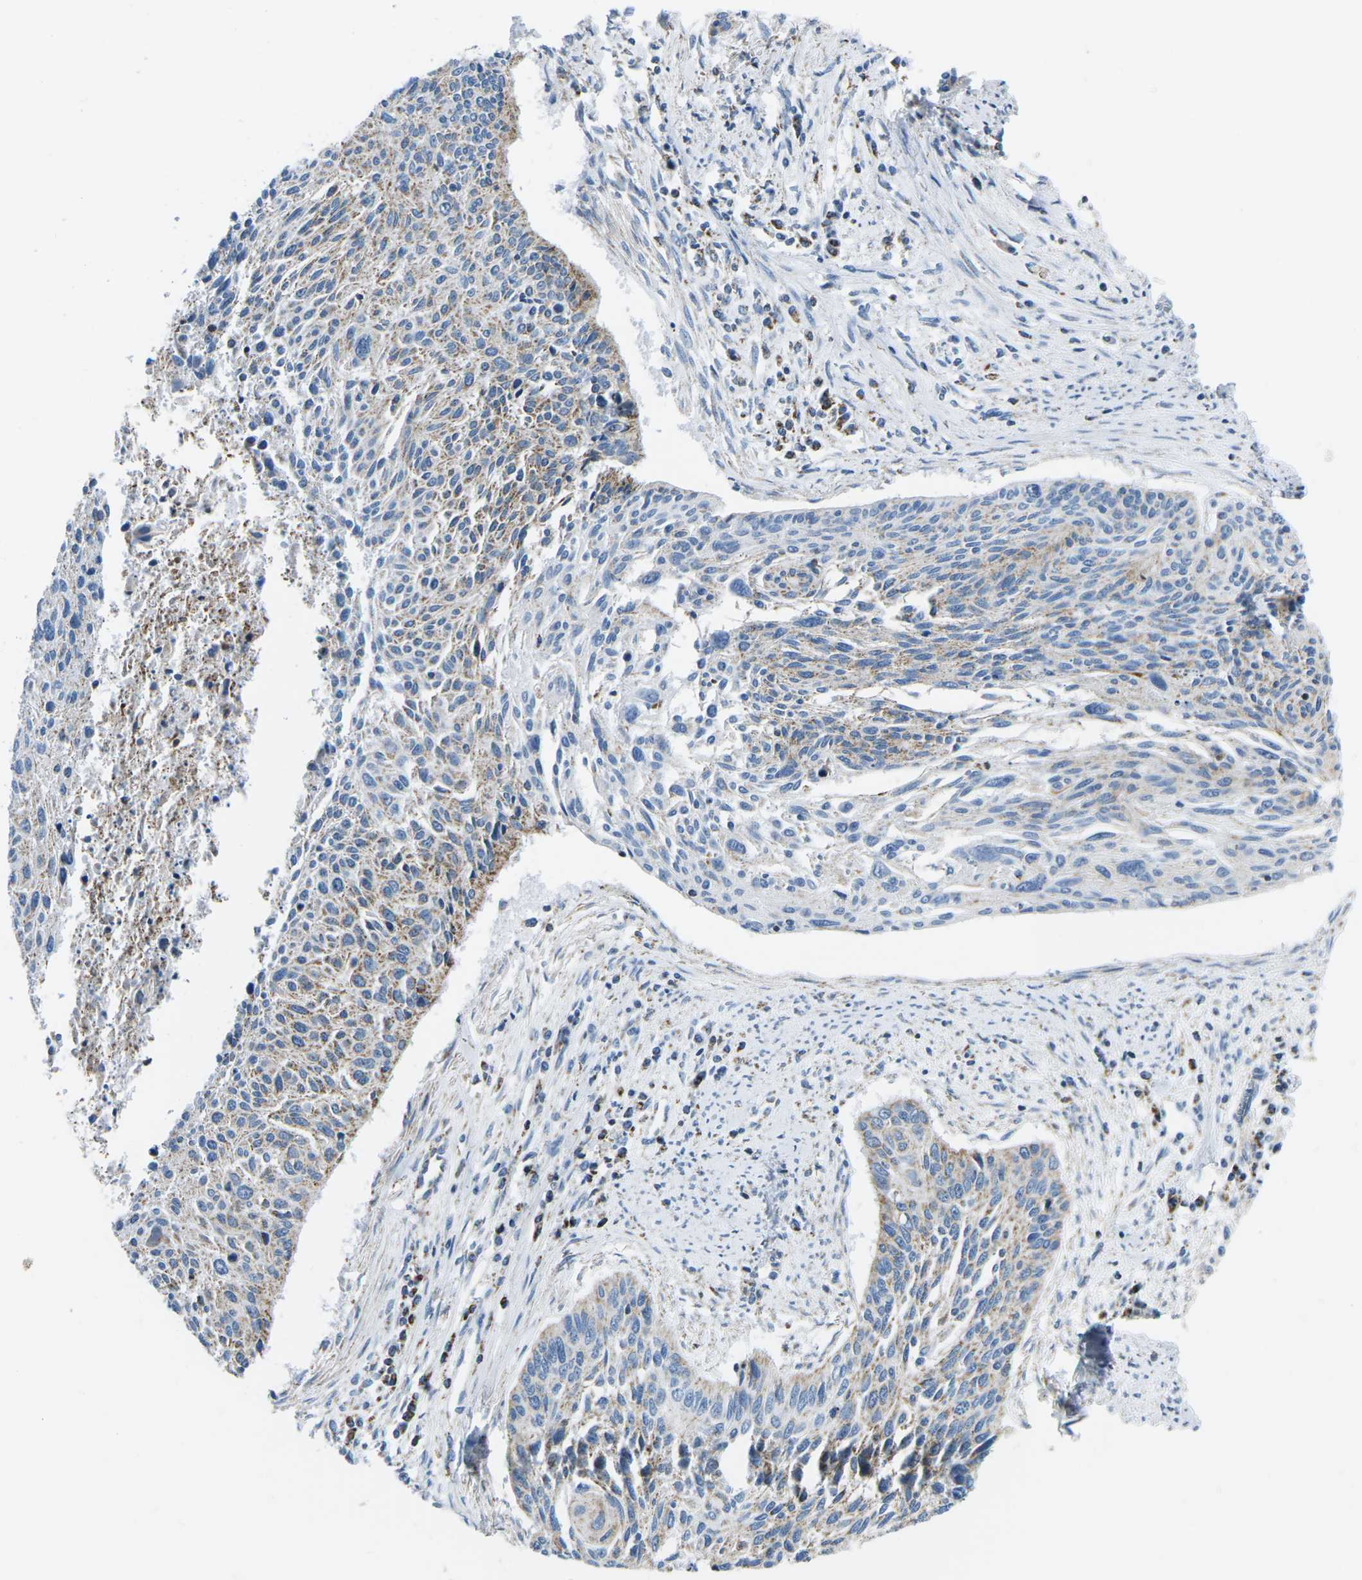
{"staining": {"intensity": "moderate", "quantity": "25%-75%", "location": "cytoplasmic/membranous"}, "tissue": "cervical cancer", "cell_type": "Tumor cells", "image_type": "cancer", "snomed": [{"axis": "morphology", "description": "Squamous cell carcinoma, NOS"}, {"axis": "topography", "description": "Cervix"}], "caption": "Immunohistochemical staining of cervical cancer demonstrates medium levels of moderate cytoplasmic/membranous protein positivity in approximately 25%-75% of tumor cells.", "gene": "COX6C", "patient": {"sex": "female", "age": 55}}